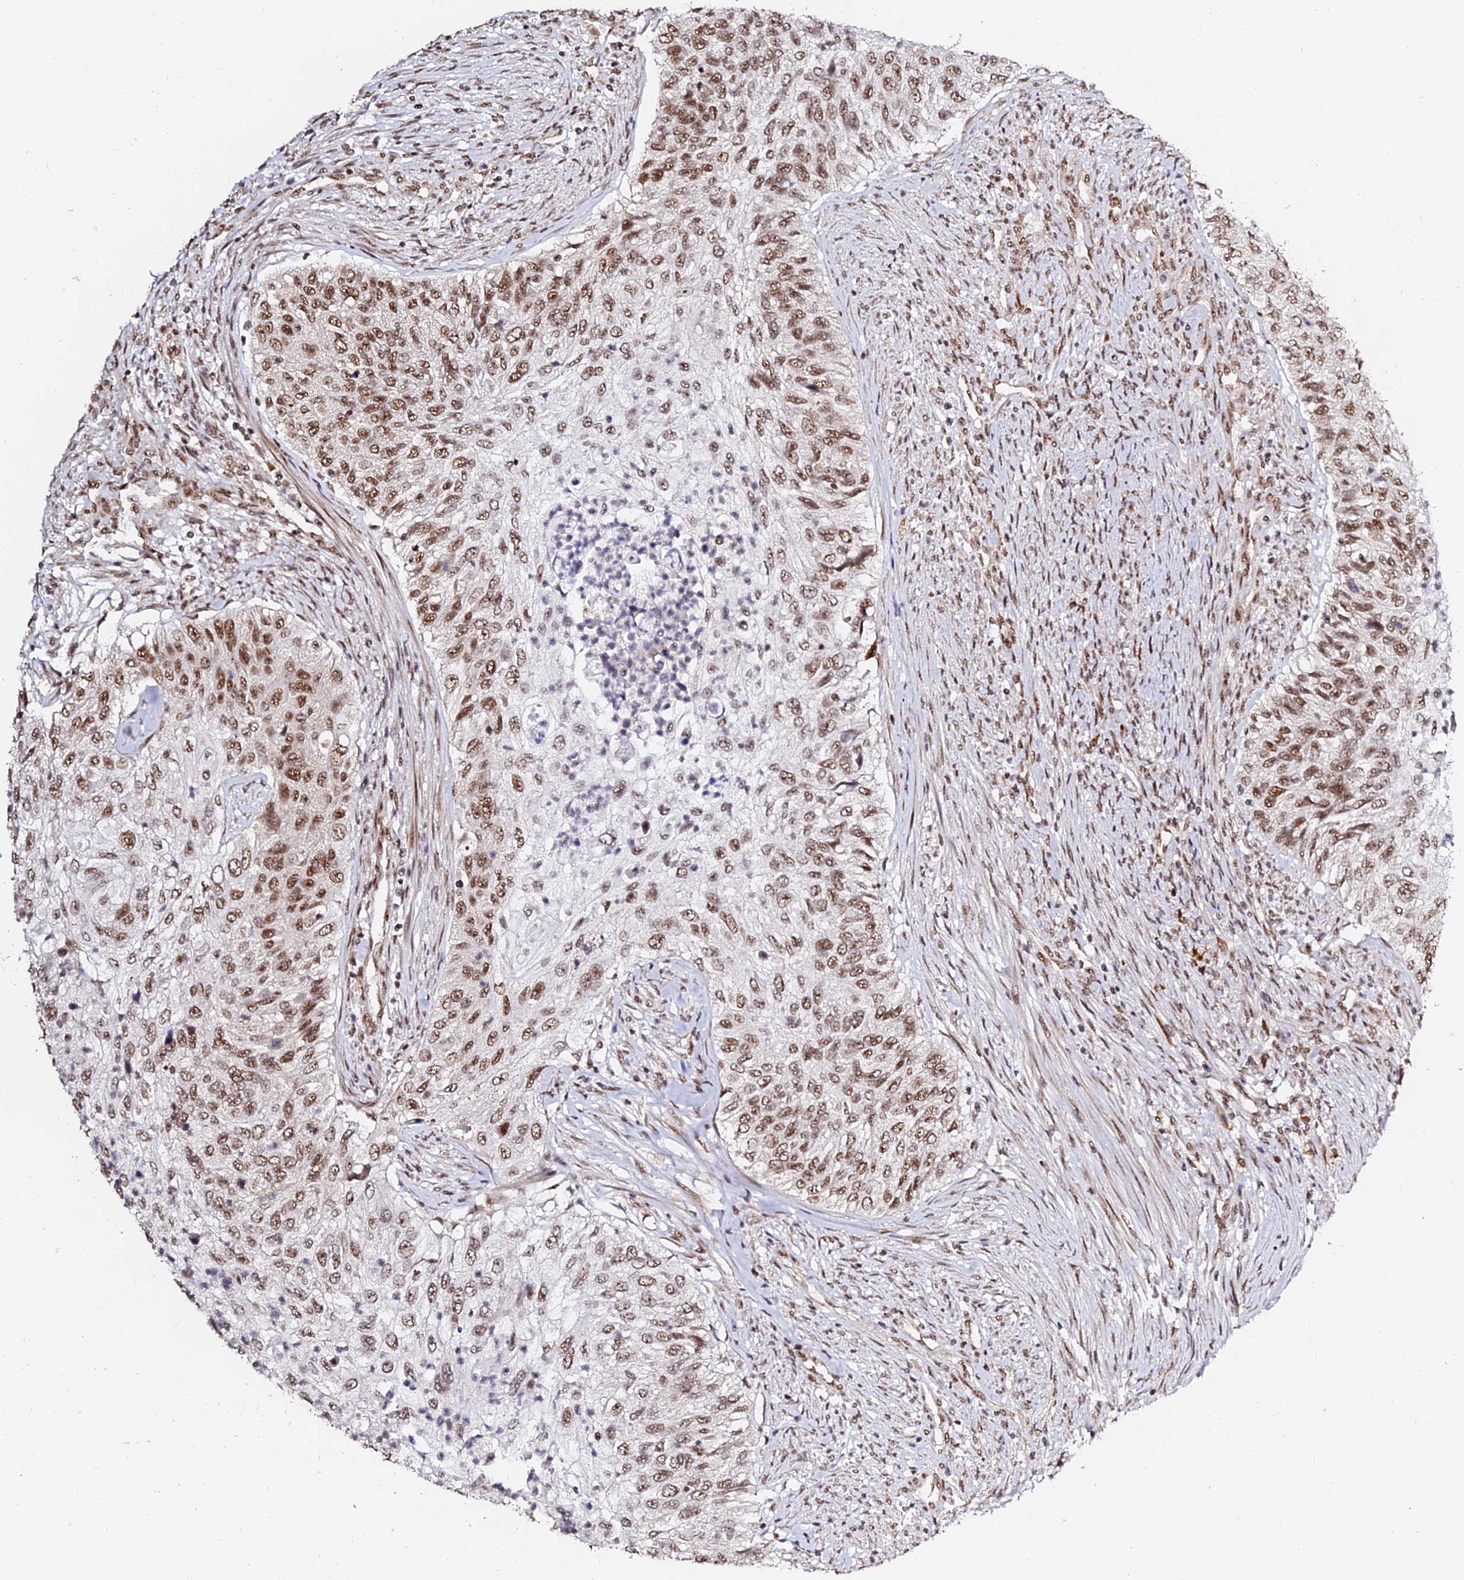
{"staining": {"intensity": "moderate", "quantity": ">75%", "location": "nuclear"}, "tissue": "urothelial cancer", "cell_type": "Tumor cells", "image_type": "cancer", "snomed": [{"axis": "morphology", "description": "Urothelial carcinoma, High grade"}, {"axis": "topography", "description": "Urinary bladder"}], "caption": "Tumor cells show medium levels of moderate nuclear positivity in approximately >75% of cells in human high-grade urothelial carcinoma. (brown staining indicates protein expression, while blue staining denotes nuclei).", "gene": "MCRS1", "patient": {"sex": "female", "age": 60}}